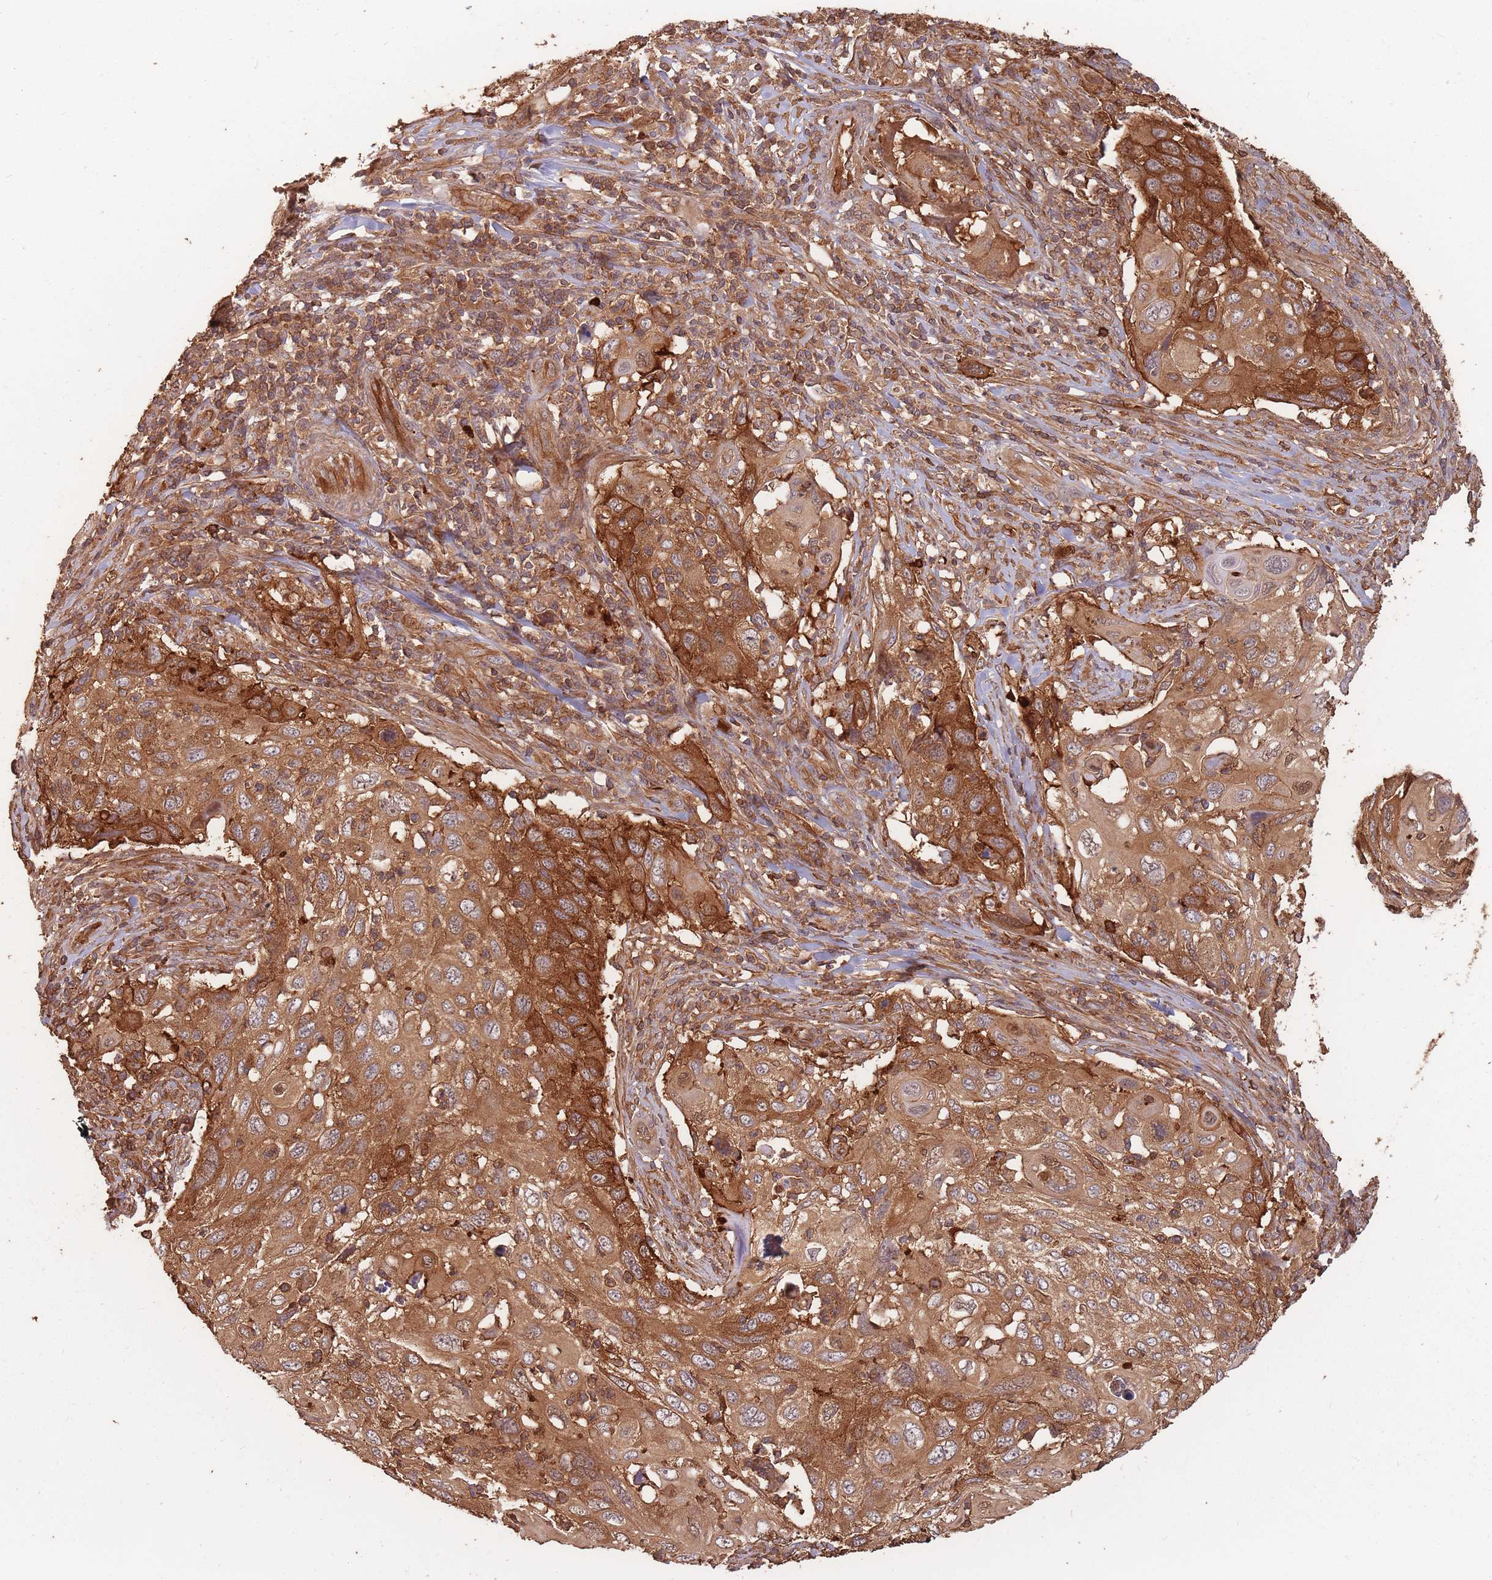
{"staining": {"intensity": "strong", "quantity": ">75%", "location": "cytoplasmic/membranous"}, "tissue": "cervical cancer", "cell_type": "Tumor cells", "image_type": "cancer", "snomed": [{"axis": "morphology", "description": "Squamous cell carcinoma, NOS"}, {"axis": "topography", "description": "Cervix"}], "caption": "Brown immunohistochemical staining in cervical cancer (squamous cell carcinoma) shows strong cytoplasmic/membranous staining in approximately >75% of tumor cells.", "gene": "PLS3", "patient": {"sex": "female", "age": 70}}